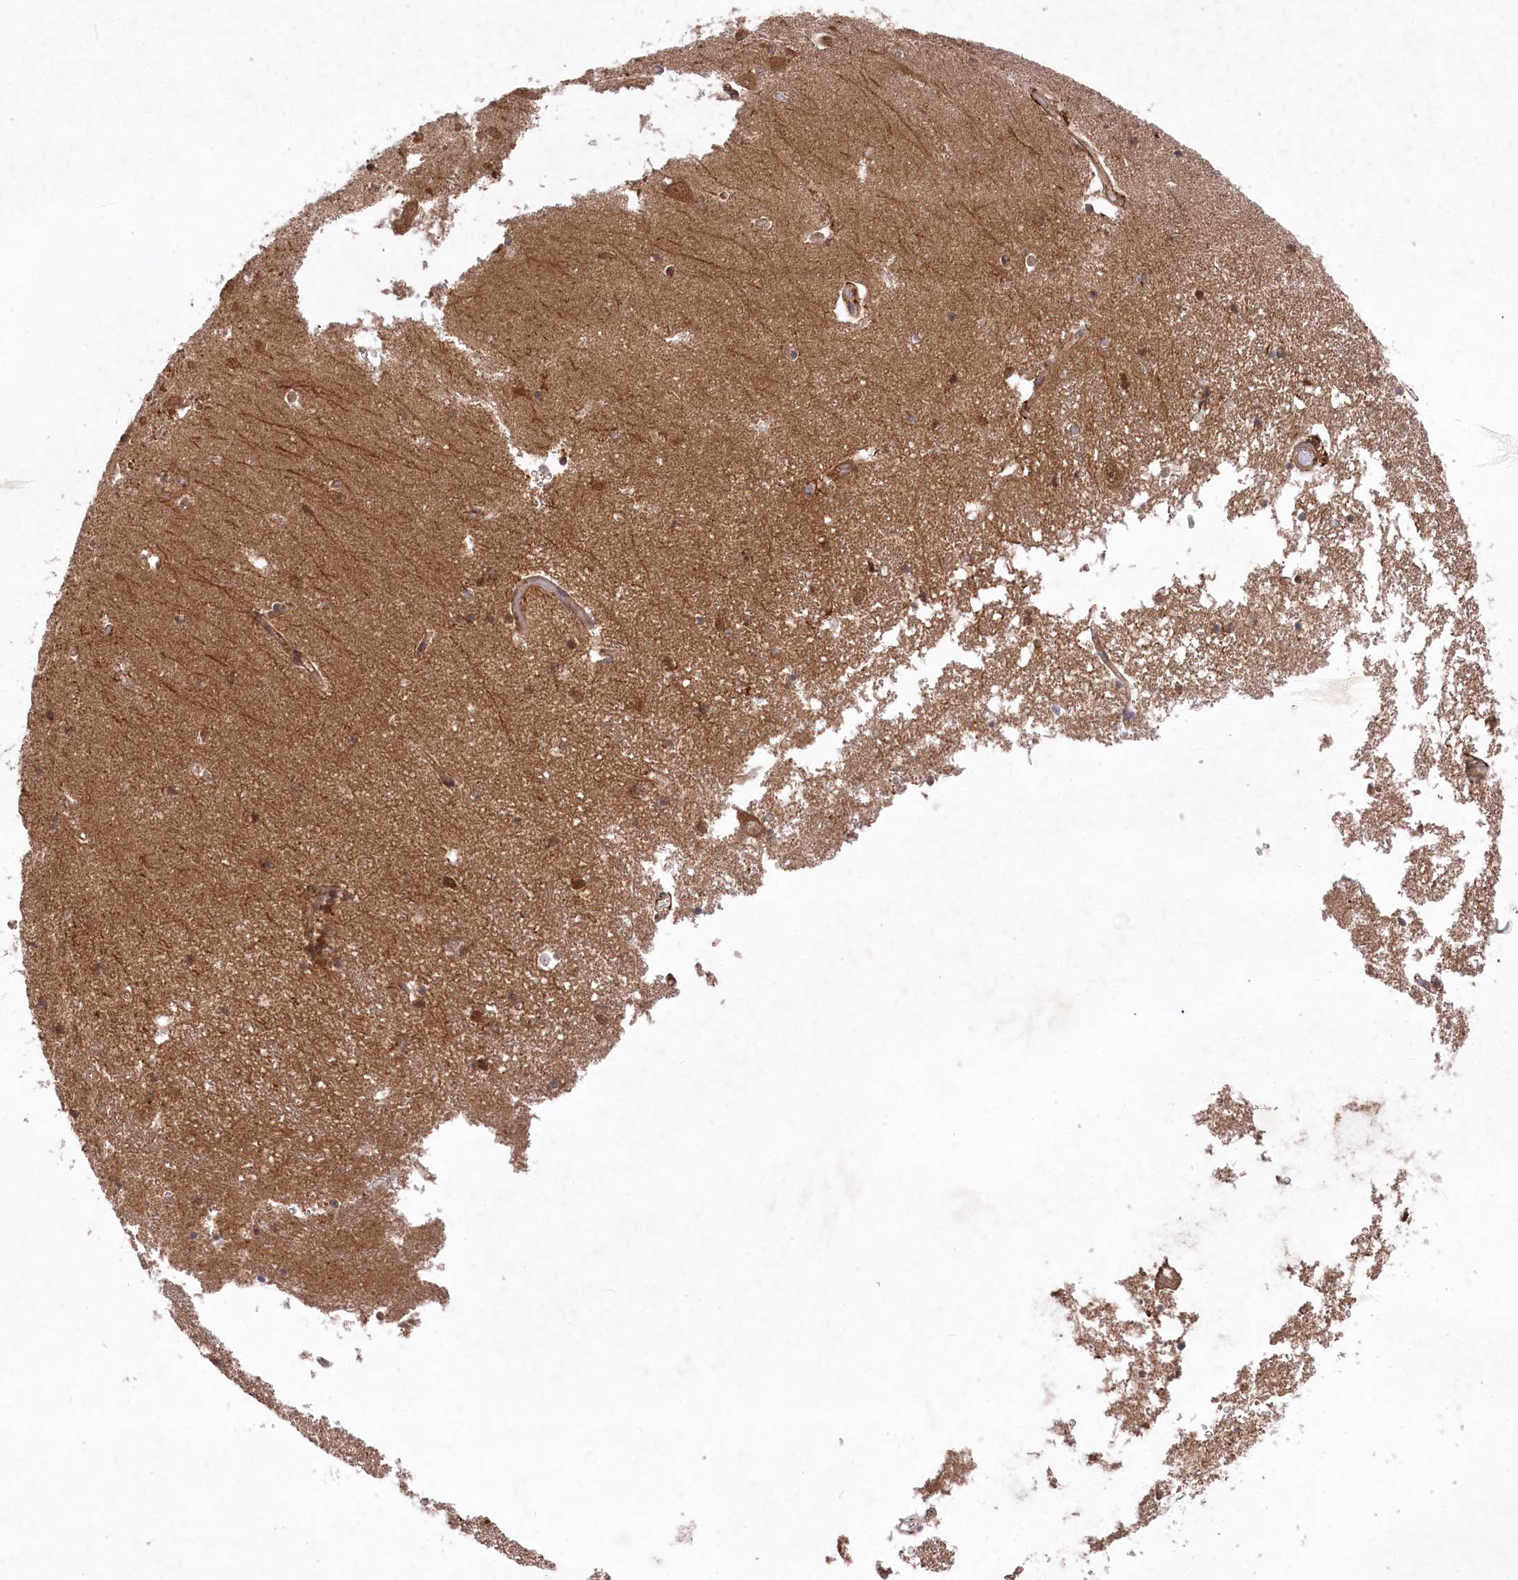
{"staining": {"intensity": "moderate", "quantity": ">75%", "location": "cytoplasmic/membranous,nuclear"}, "tissue": "hippocampus", "cell_type": "Glial cells", "image_type": "normal", "snomed": [{"axis": "morphology", "description": "Normal tissue, NOS"}, {"axis": "topography", "description": "Hippocampus"}], "caption": "The histopathology image displays staining of benign hippocampus, revealing moderate cytoplasmic/membranous,nuclear protein staining (brown color) within glial cells. The staining was performed using DAB (3,3'-diaminobenzidine) to visualize the protein expression in brown, while the nuclei were stained in blue with hematoxylin (Magnification: 20x).", "gene": "PPP1R21", "patient": {"sex": "male", "age": 70}}